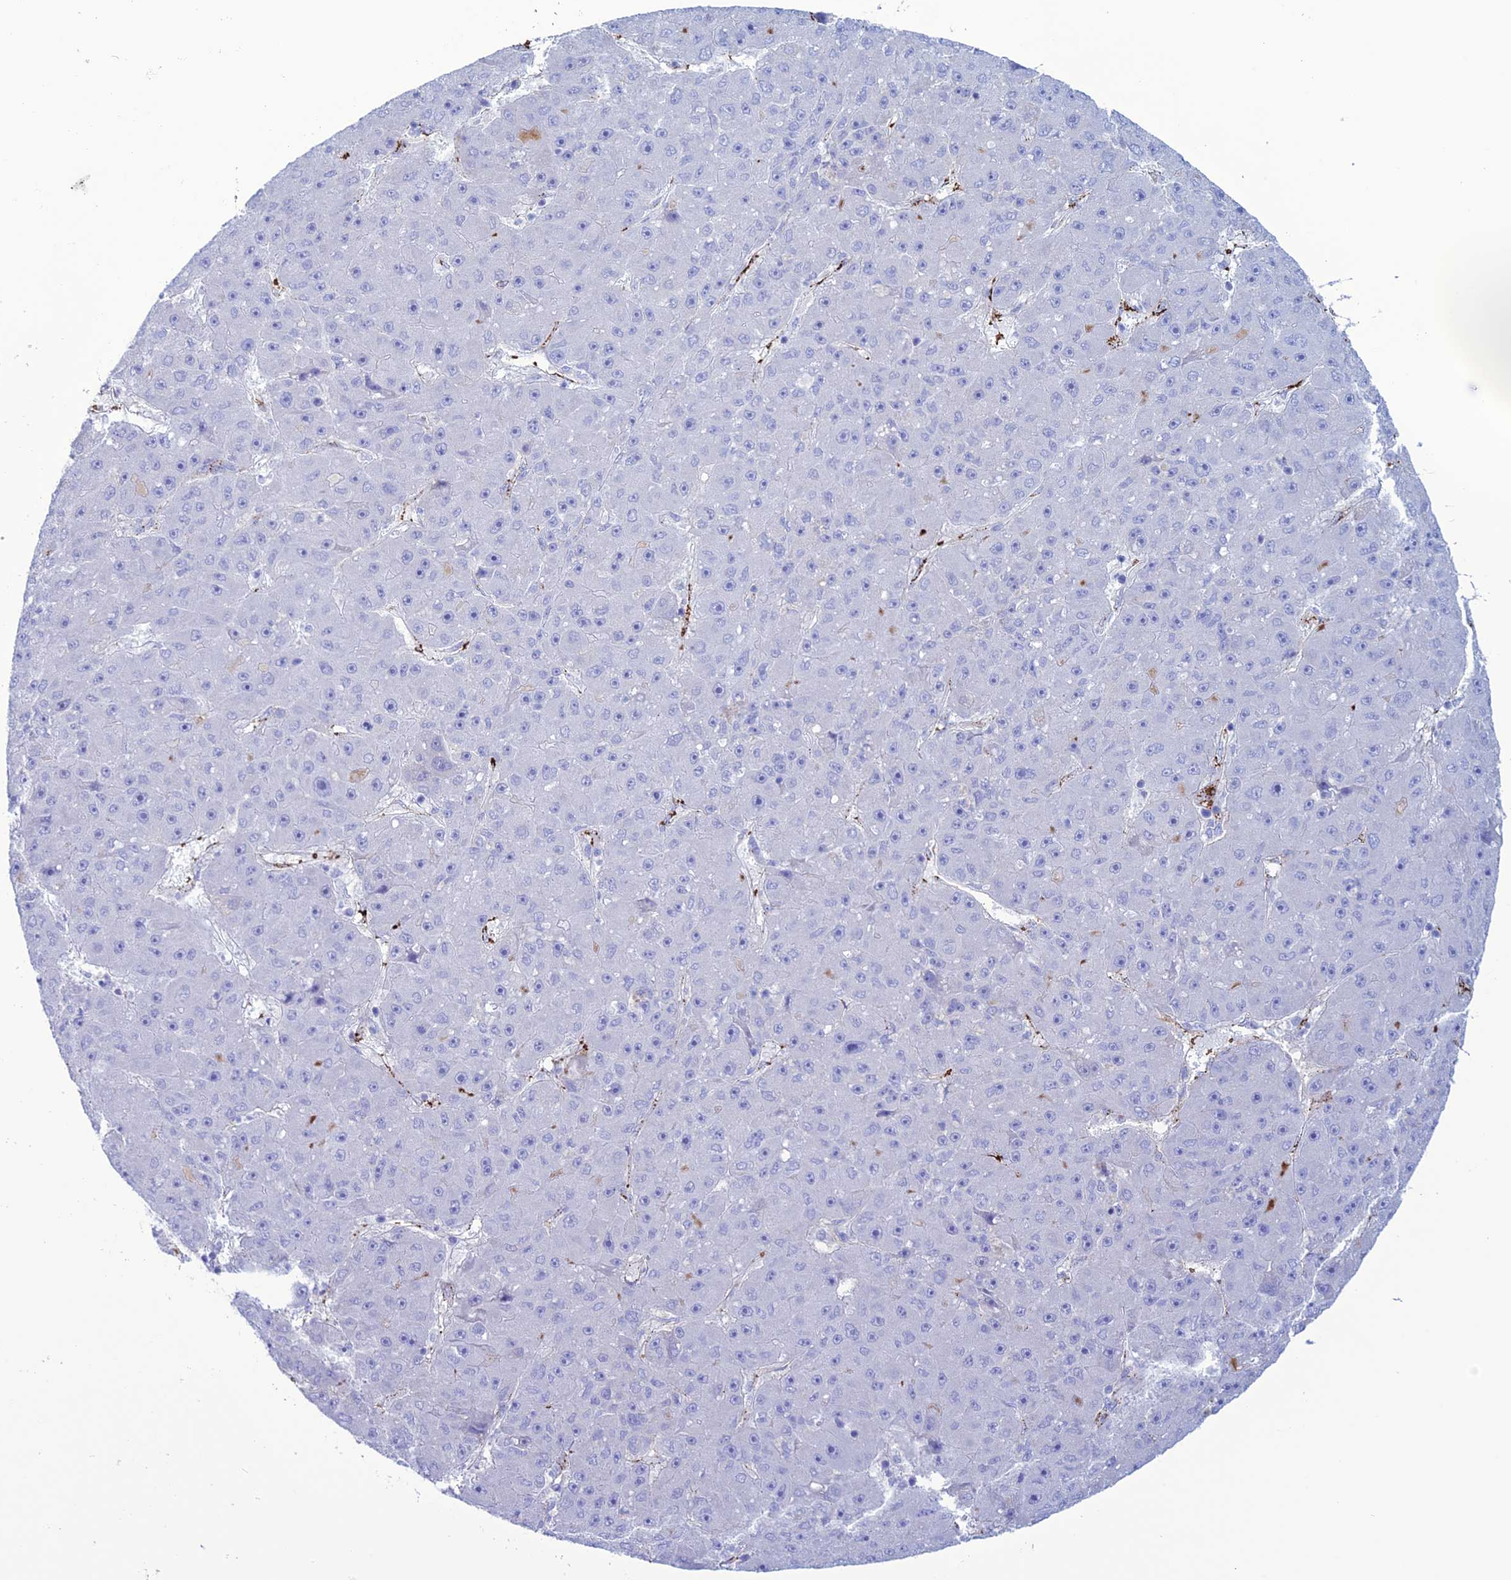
{"staining": {"intensity": "negative", "quantity": "none", "location": "none"}, "tissue": "liver cancer", "cell_type": "Tumor cells", "image_type": "cancer", "snomed": [{"axis": "morphology", "description": "Carcinoma, Hepatocellular, NOS"}, {"axis": "topography", "description": "Liver"}], "caption": "Hepatocellular carcinoma (liver) was stained to show a protein in brown. There is no significant staining in tumor cells.", "gene": "CDC42EP5", "patient": {"sex": "male", "age": 67}}